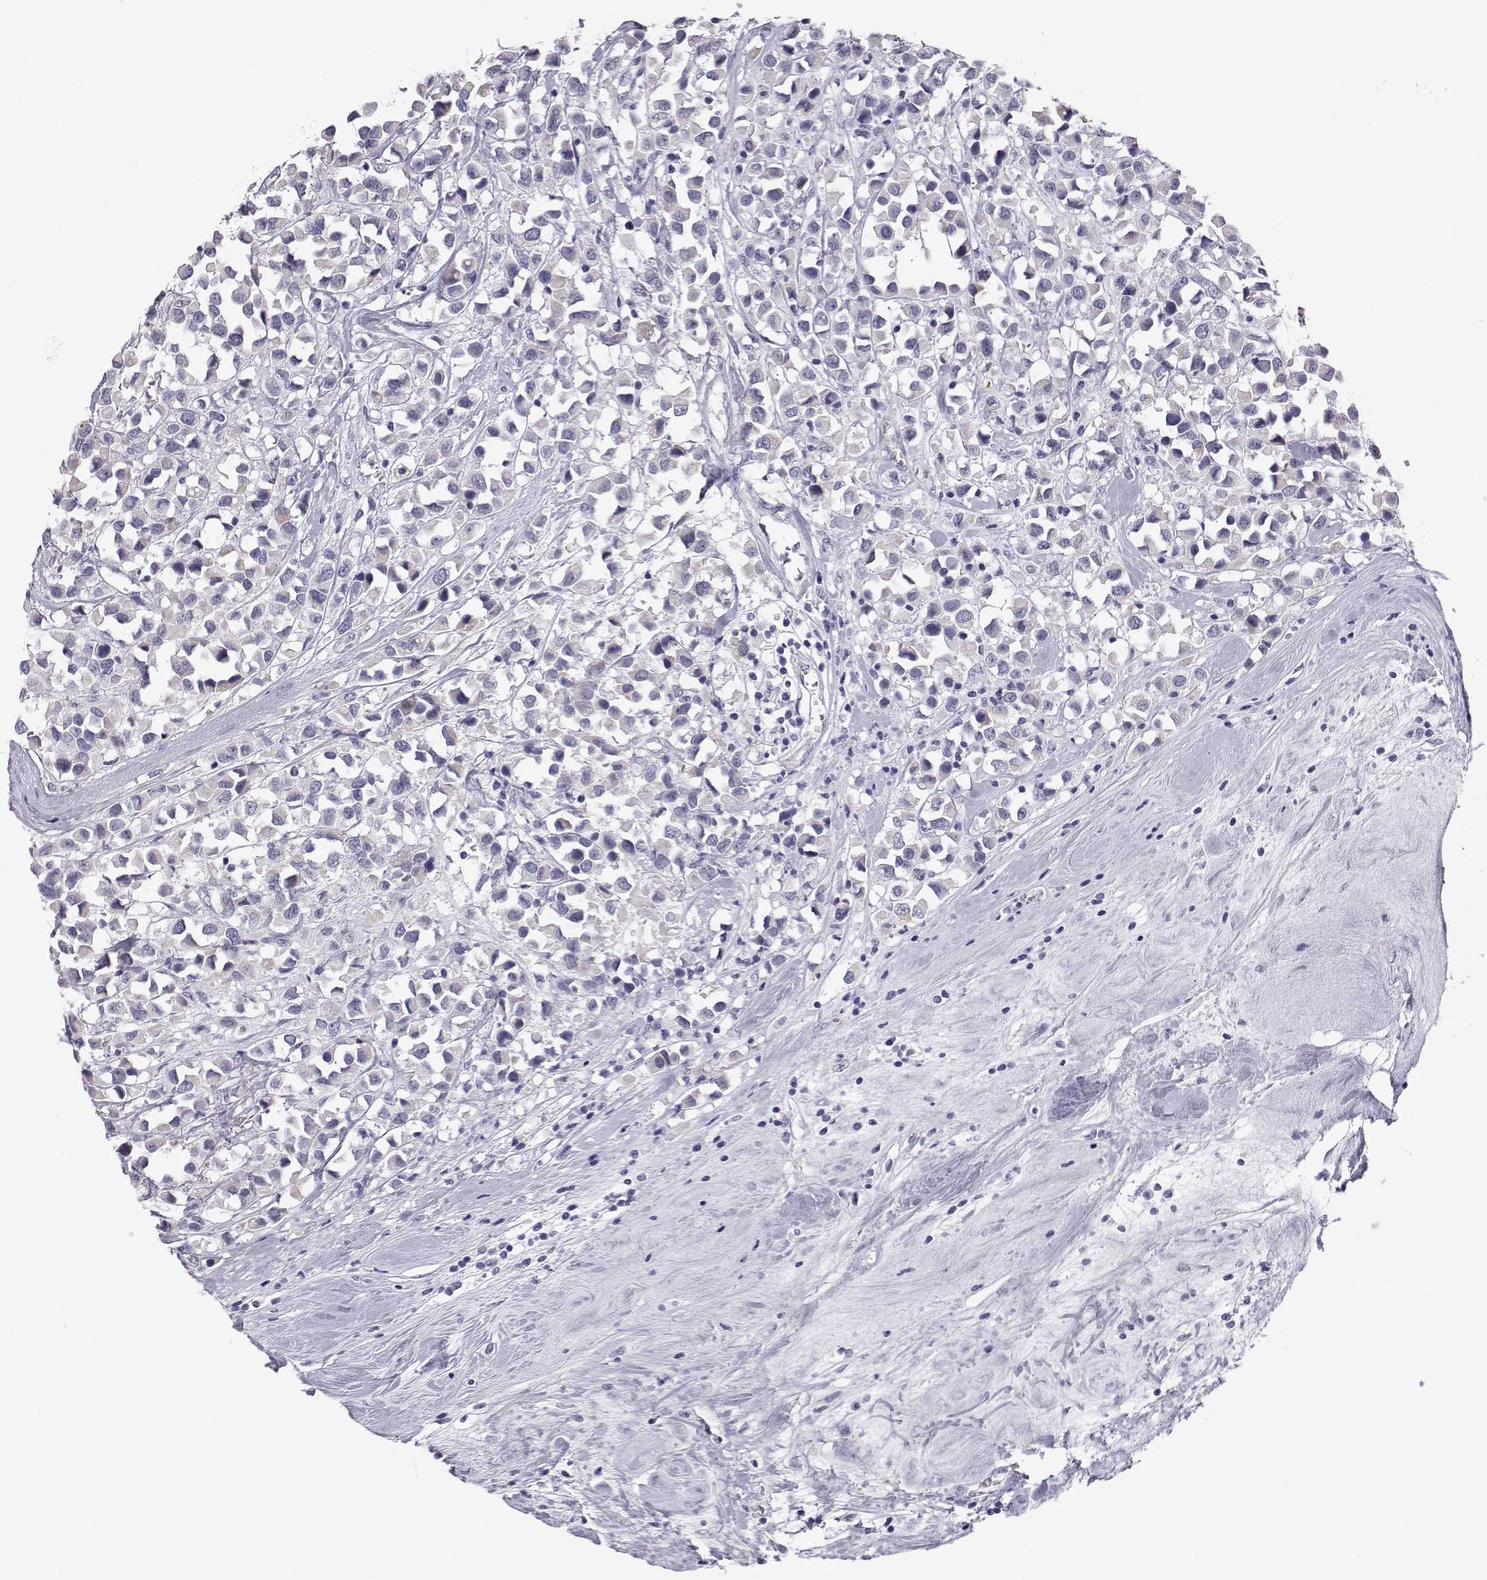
{"staining": {"intensity": "negative", "quantity": "none", "location": "none"}, "tissue": "breast cancer", "cell_type": "Tumor cells", "image_type": "cancer", "snomed": [{"axis": "morphology", "description": "Duct carcinoma"}, {"axis": "topography", "description": "Breast"}], "caption": "Immunohistochemistry (IHC) of human infiltrating ductal carcinoma (breast) demonstrates no expression in tumor cells.", "gene": "KCNMB4", "patient": {"sex": "female", "age": 61}}